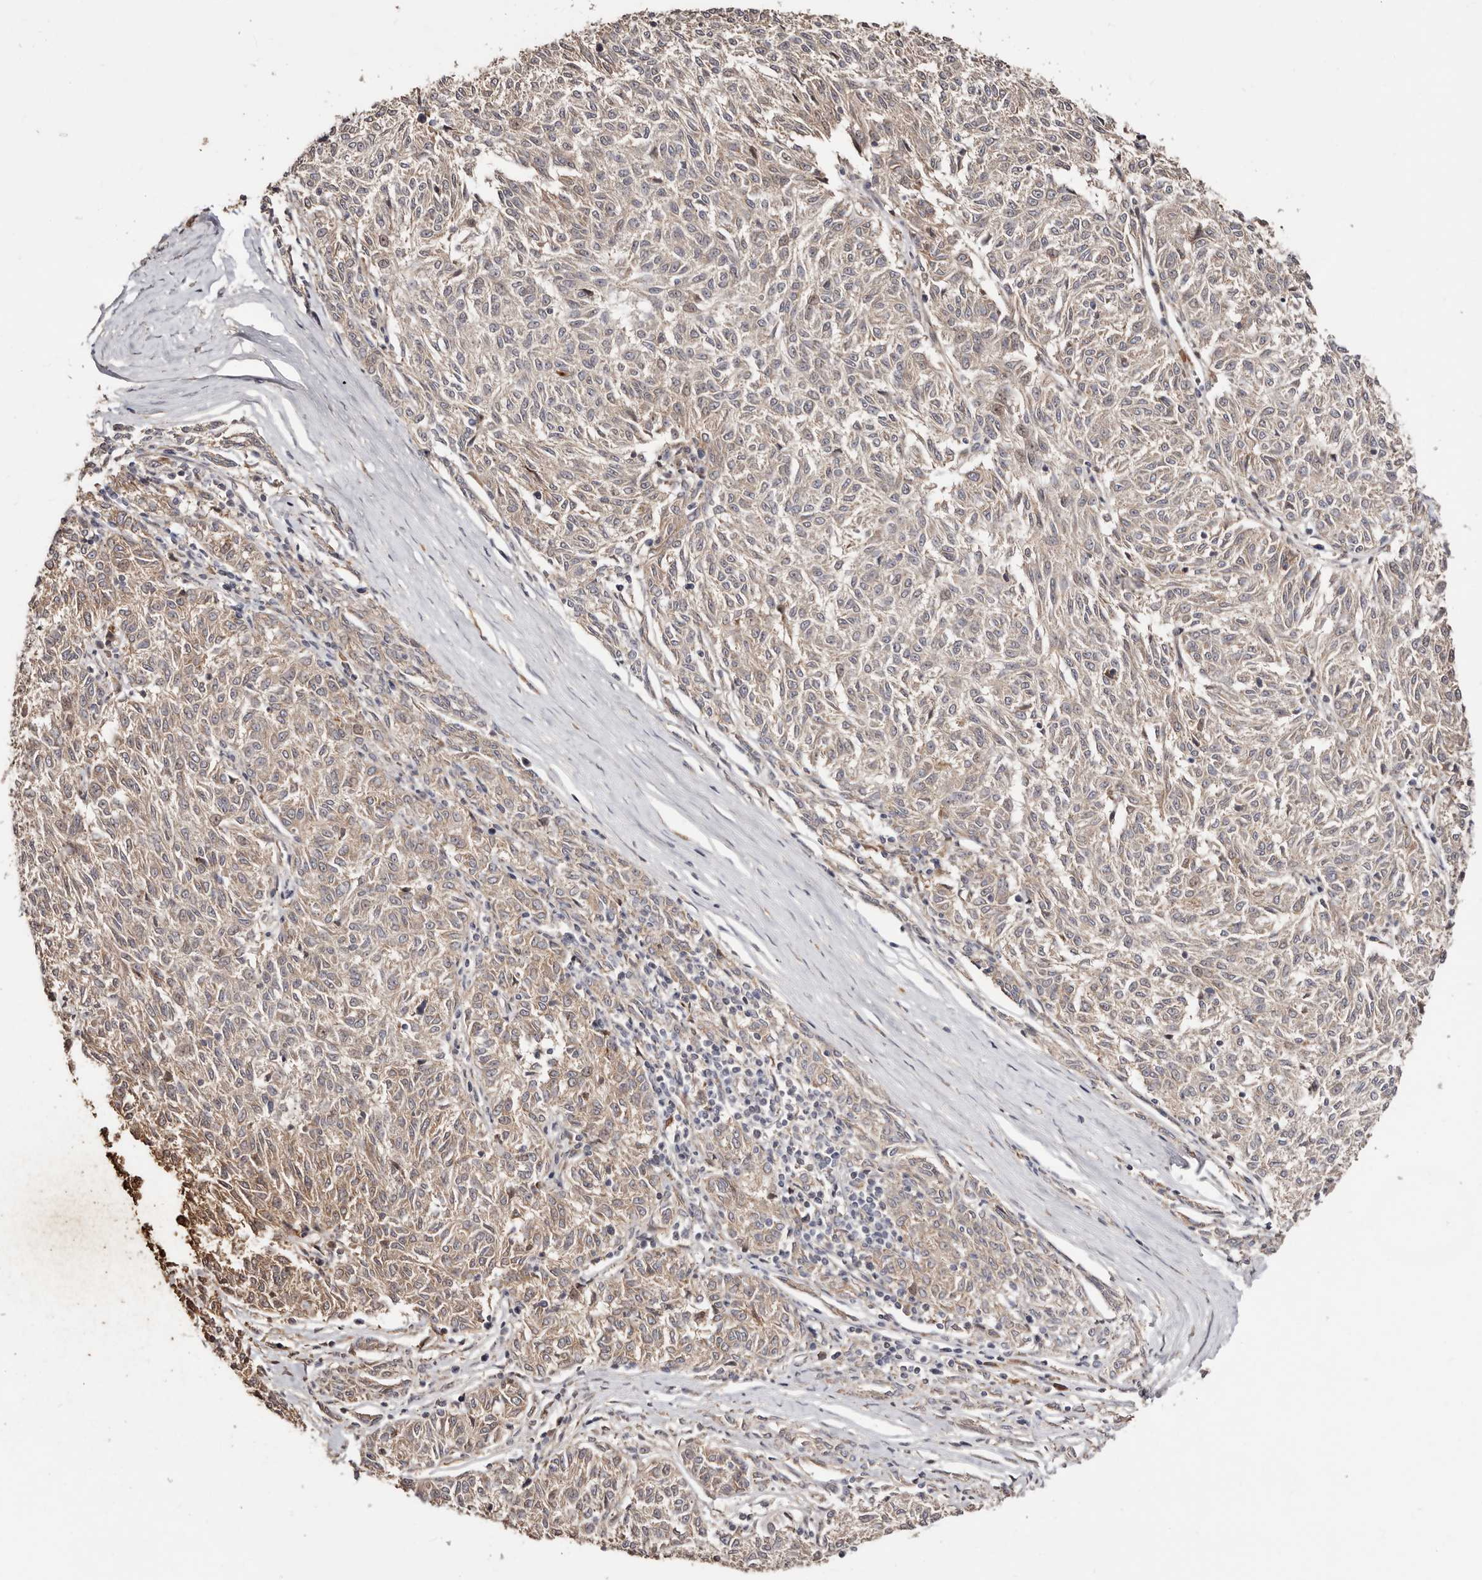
{"staining": {"intensity": "weak", "quantity": "25%-75%", "location": "cytoplasmic/membranous"}, "tissue": "melanoma", "cell_type": "Tumor cells", "image_type": "cancer", "snomed": [{"axis": "morphology", "description": "Malignant melanoma, NOS"}, {"axis": "topography", "description": "Skin"}], "caption": "IHC of malignant melanoma displays low levels of weak cytoplasmic/membranous staining in approximately 25%-75% of tumor cells. The protein is shown in brown color, while the nuclei are stained blue.", "gene": "APOL6", "patient": {"sex": "female", "age": 72}}